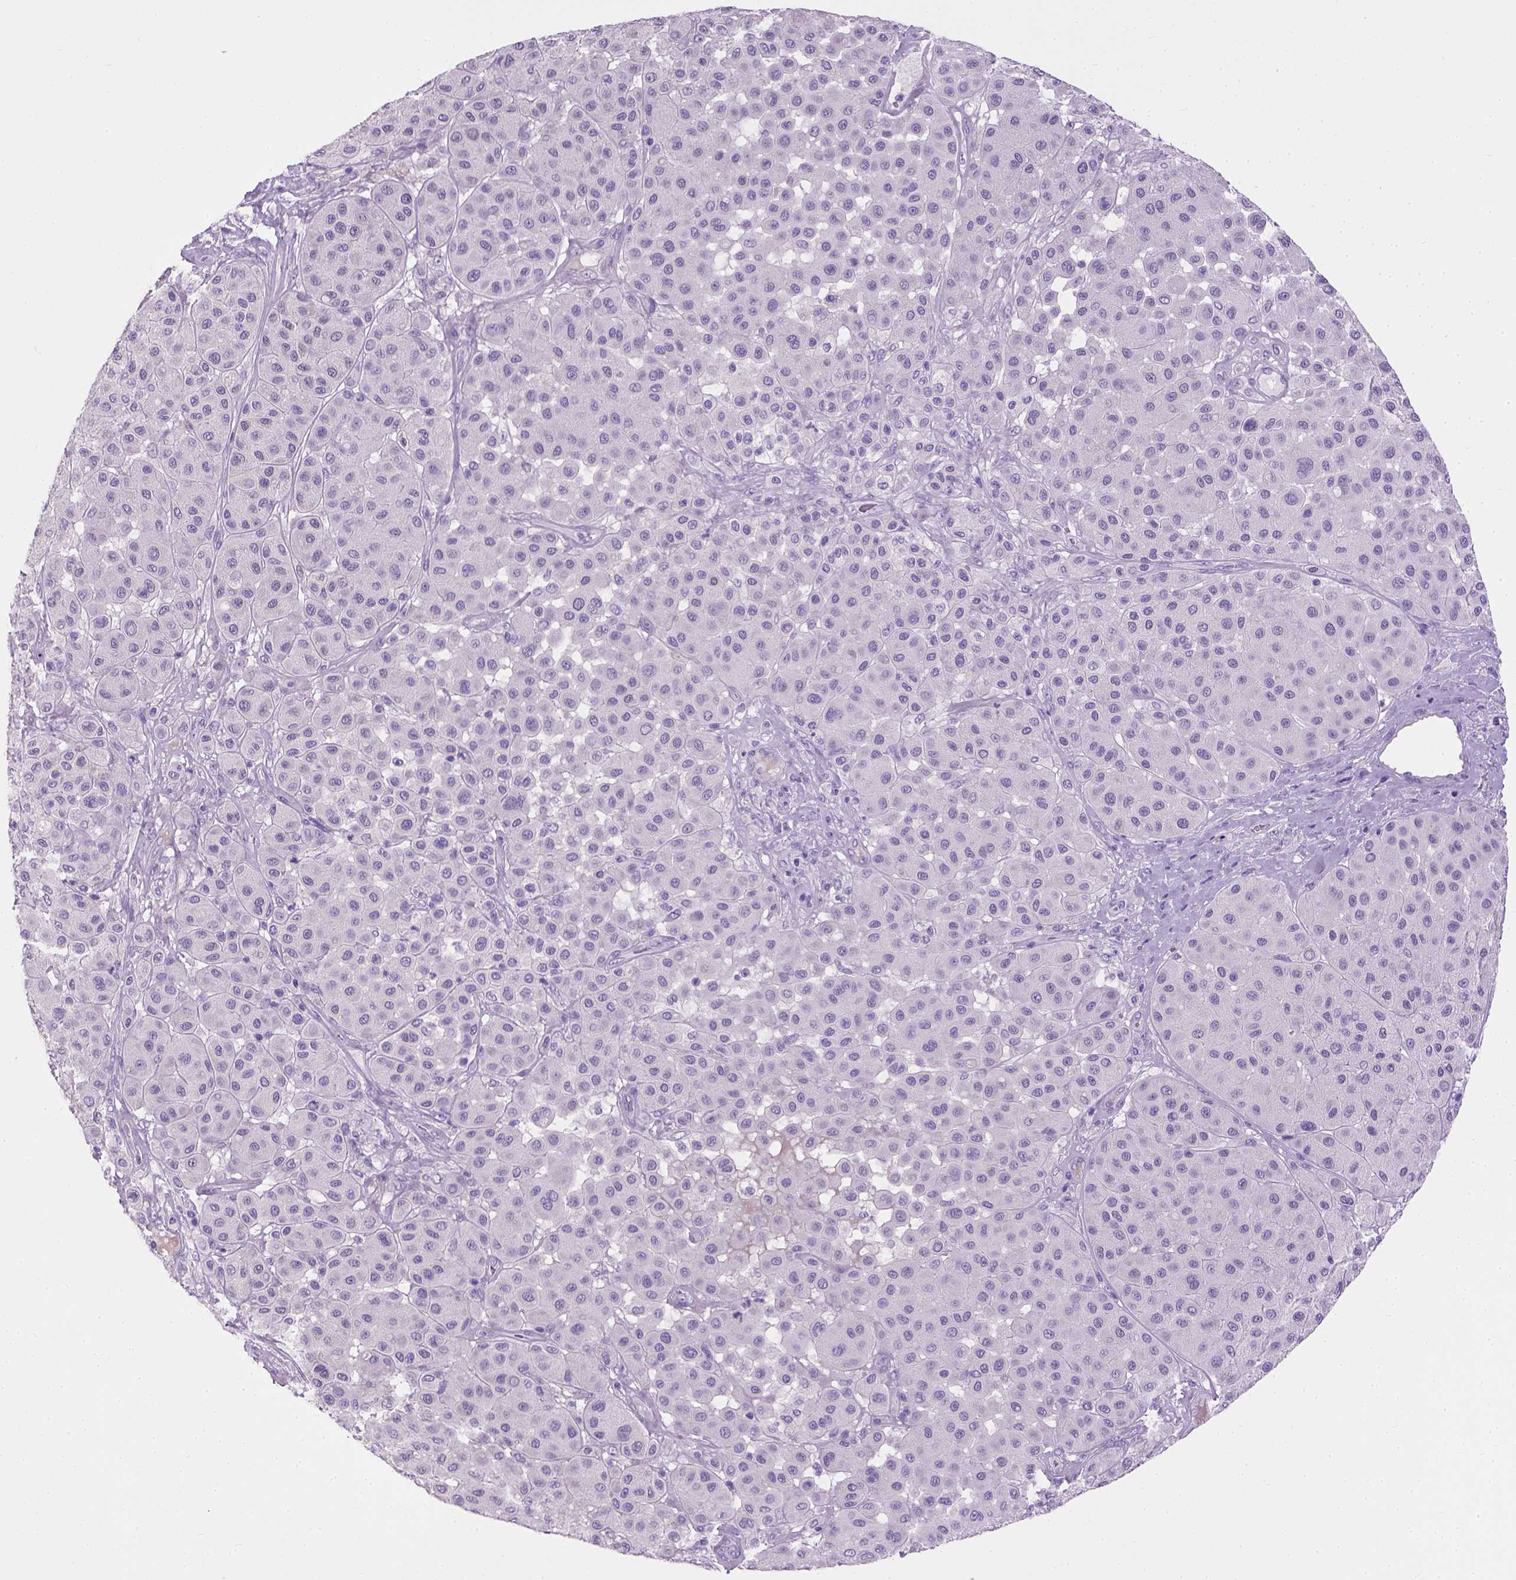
{"staining": {"intensity": "negative", "quantity": "none", "location": "none"}, "tissue": "melanoma", "cell_type": "Tumor cells", "image_type": "cancer", "snomed": [{"axis": "morphology", "description": "Malignant melanoma, Metastatic site"}, {"axis": "topography", "description": "Smooth muscle"}], "caption": "IHC of malignant melanoma (metastatic site) demonstrates no staining in tumor cells. The staining is performed using DAB brown chromogen with nuclei counter-stained in using hematoxylin.", "gene": "CYP24A1", "patient": {"sex": "male", "age": 41}}